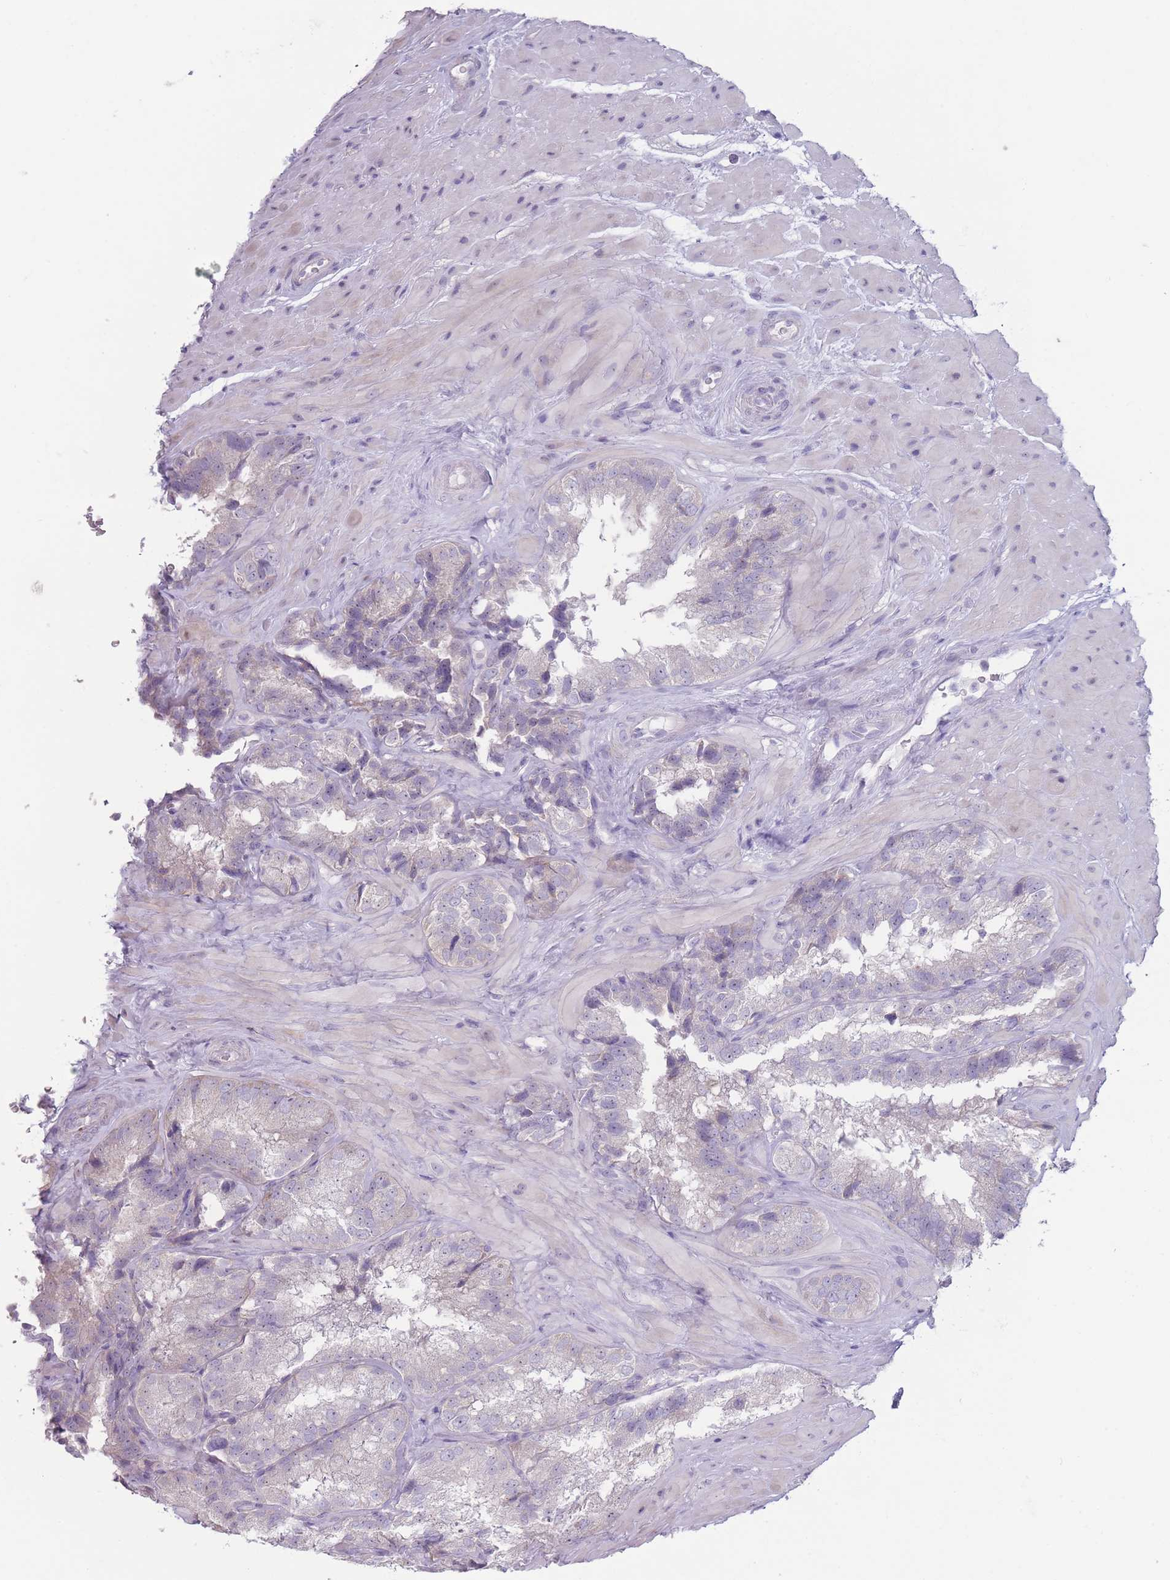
{"staining": {"intensity": "weak", "quantity": "<25%", "location": "cytoplasmic/membranous"}, "tissue": "seminal vesicle", "cell_type": "Glandular cells", "image_type": "normal", "snomed": [{"axis": "morphology", "description": "Normal tissue, NOS"}, {"axis": "topography", "description": "Seminal veicle"}], "caption": "This photomicrograph is of benign seminal vesicle stained with immunohistochemistry to label a protein in brown with the nuclei are counter-stained blue. There is no expression in glandular cells.", "gene": "PAIP2B", "patient": {"sex": "male", "age": 58}}